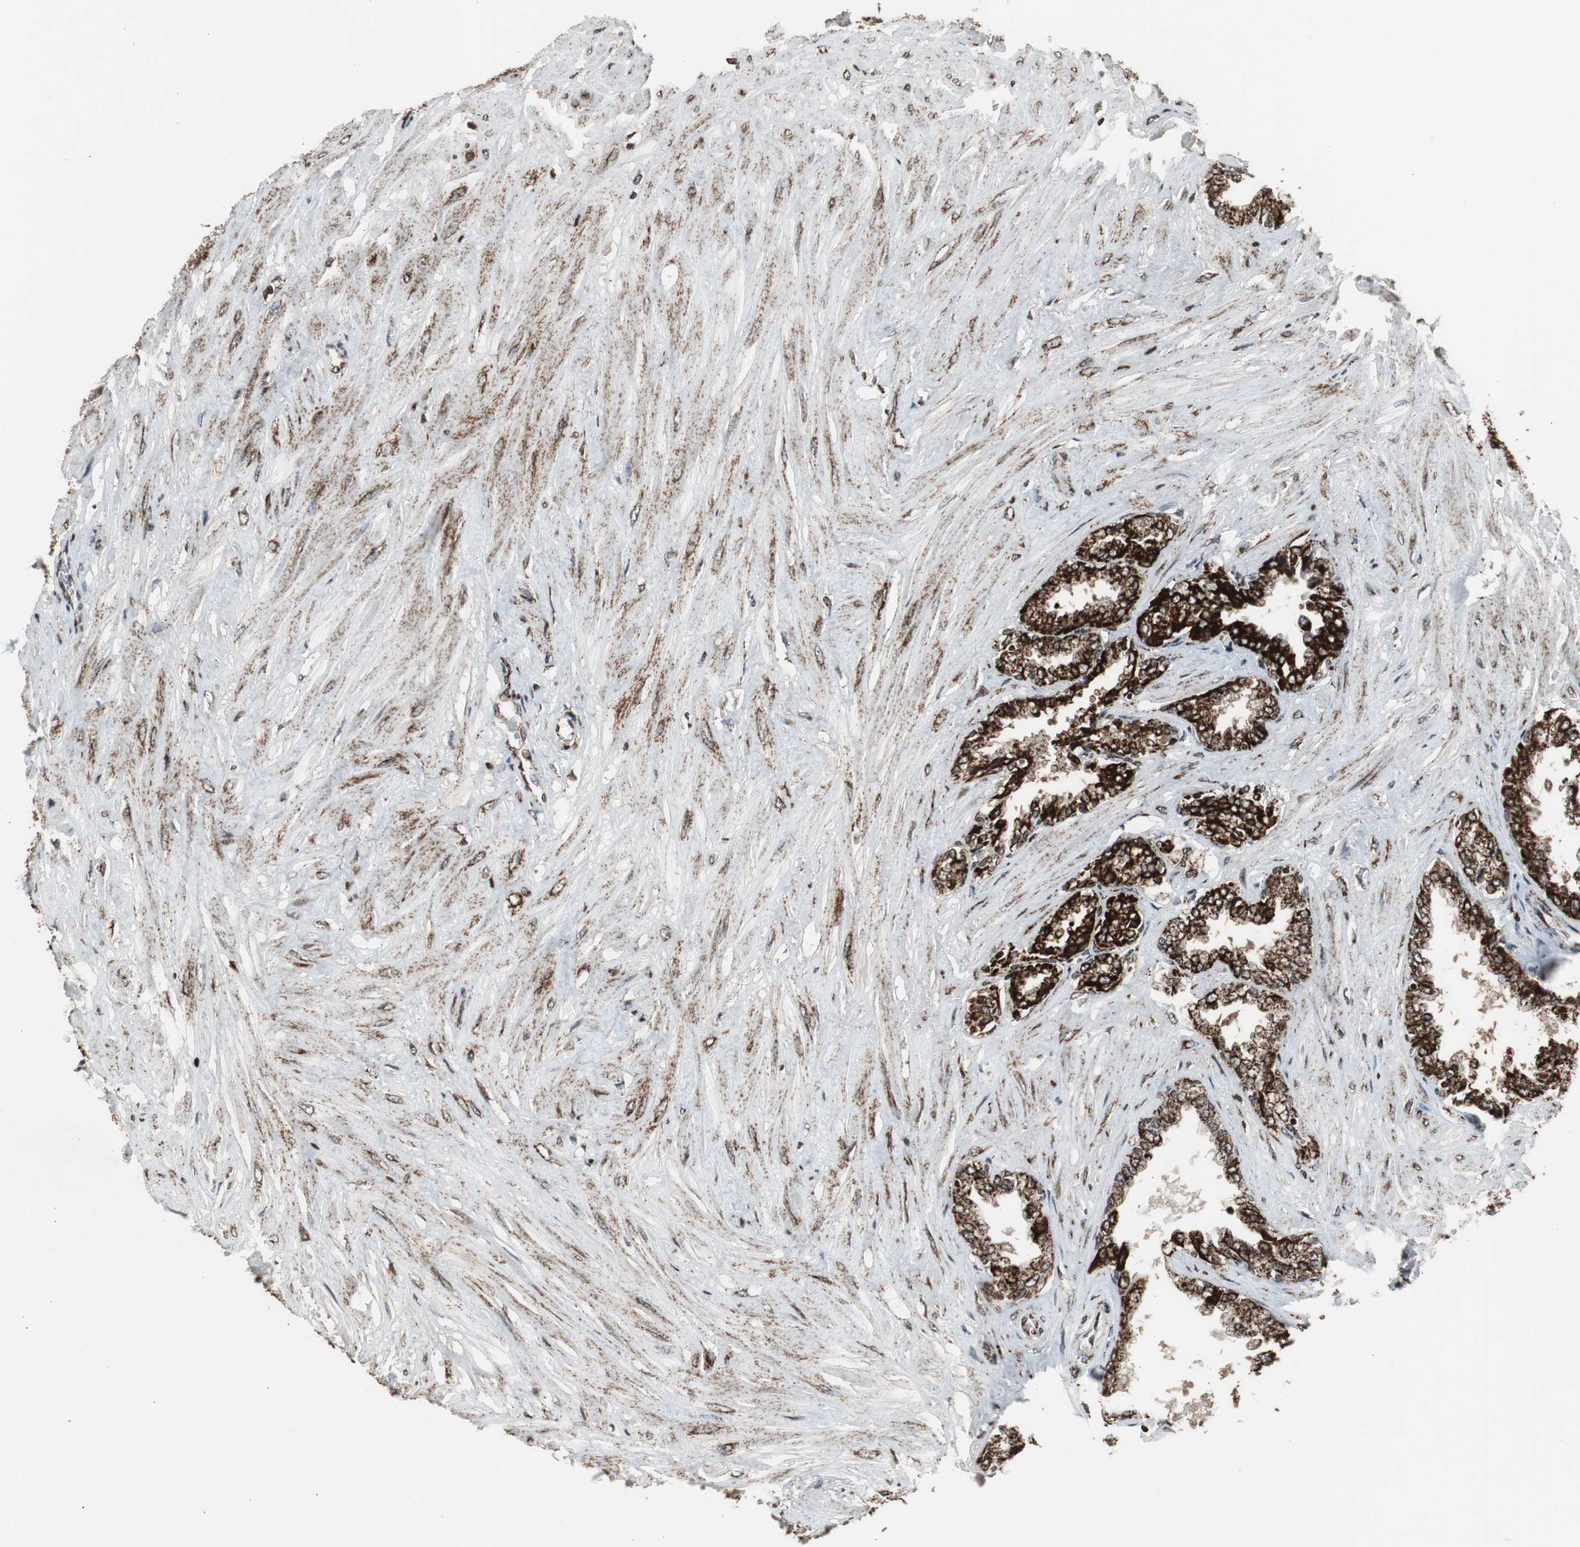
{"staining": {"intensity": "strong", "quantity": ">75%", "location": "cytoplasmic/membranous"}, "tissue": "seminal vesicle", "cell_type": "Glandular cells", "image_type": "normal", "snomed": [{"axis": "morphology", "description": "Normal tissue, NOS"}, {"axis": "topography", "description": "Seminal veicle"}], "caption": "Immunohistochemistry (DAB) staining of unremarkable seminal vesicle reveals strong cytoplasmic/membranous protein expression in about >75% of glandular cells.", "gene": "HSPA9", "patient": {"sex": "male", "age": 46}}